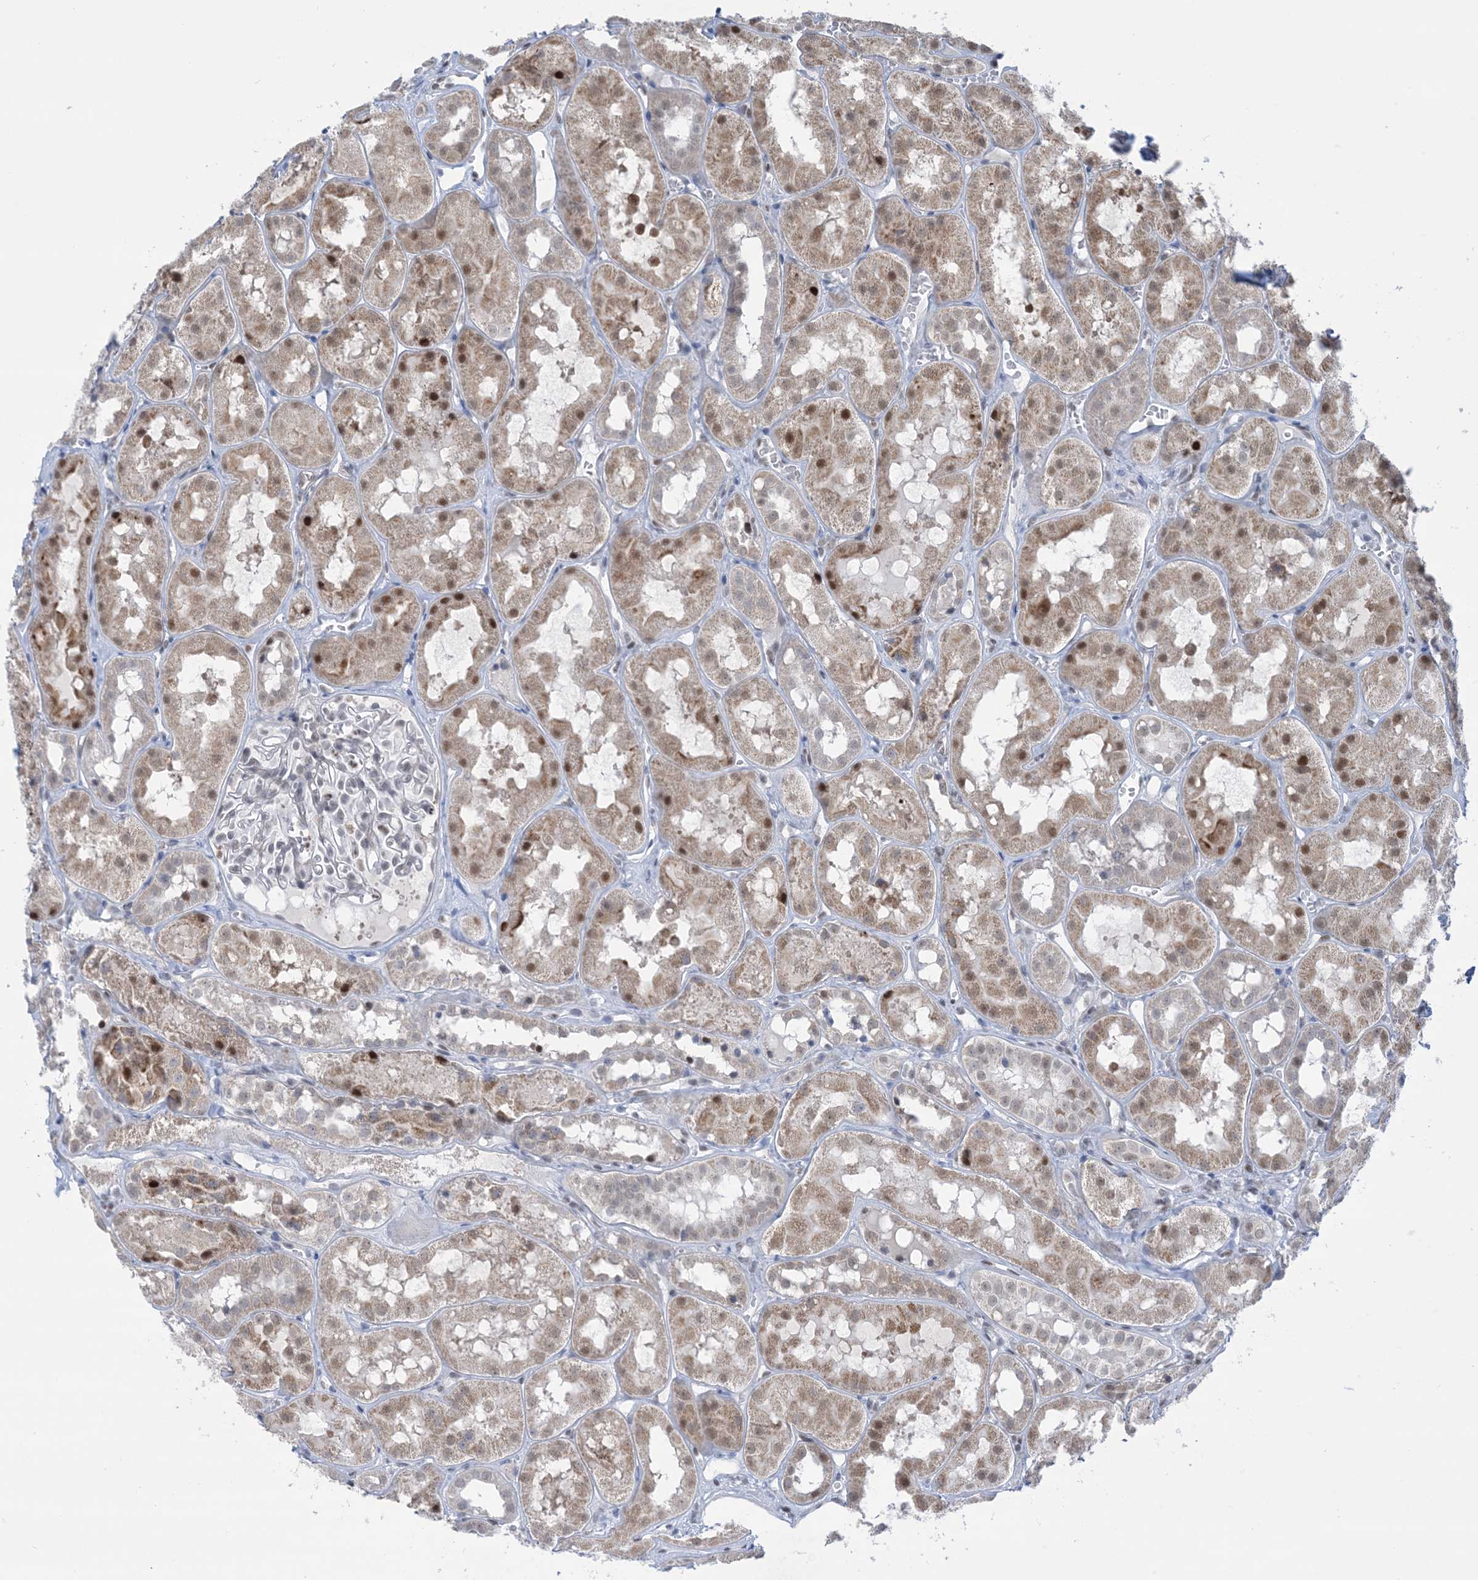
{"staining": {"intensity": "negative", "quantity": "none", "location": "none"}, "tissue": "kidney", "cell_type": "Cells in glomeruli", "image_type": "normal", "snomed": [{"axis": "morphology", "description": "Normal tissue, NOS"}, {"axis": "topography", "description": "Kidney"}], "caption": "Micrograph shows no significant protein staining in cells in glomeruli of normal kidney.", "gene": "TFPT", "patient": {"sex": "male", "age": 16}}